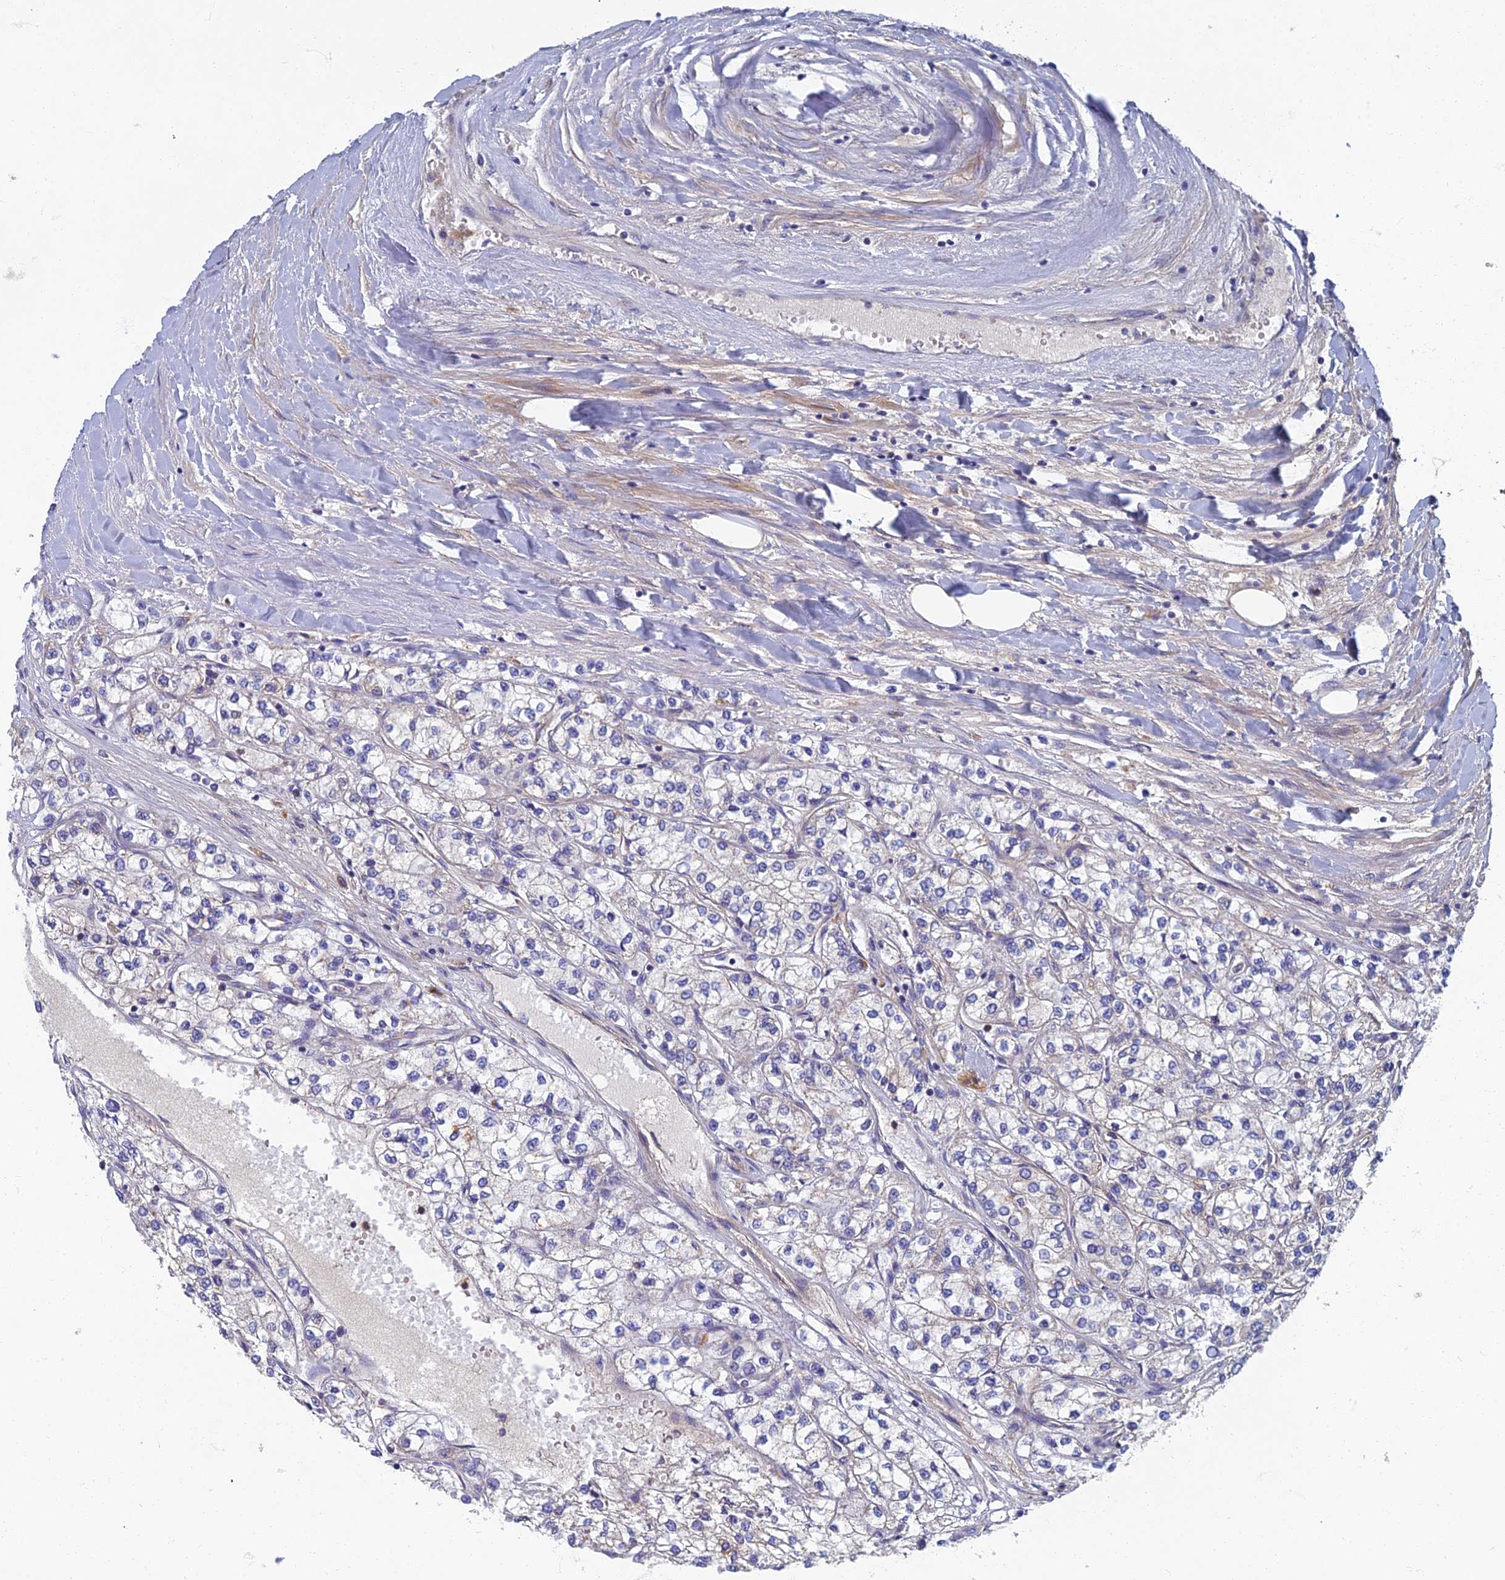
{"staining": {"intensity": "negative", "quantity": "none", "location": "none"}, "tissue": "renal cancer", "cell_type": "Tumor cells", "image_type": "cancer", "snomed": [{"axis": "morphology", "description": "Adenocarcinoma, NOS"}, {"axis": "topography", "description": "Kidney"}], "caption": "A micrograph of human renal adenocarcinoma is negative for staining in tumor cells.", "gene": "RNASEK", "patient": {"sex": "male", "age": 80}}